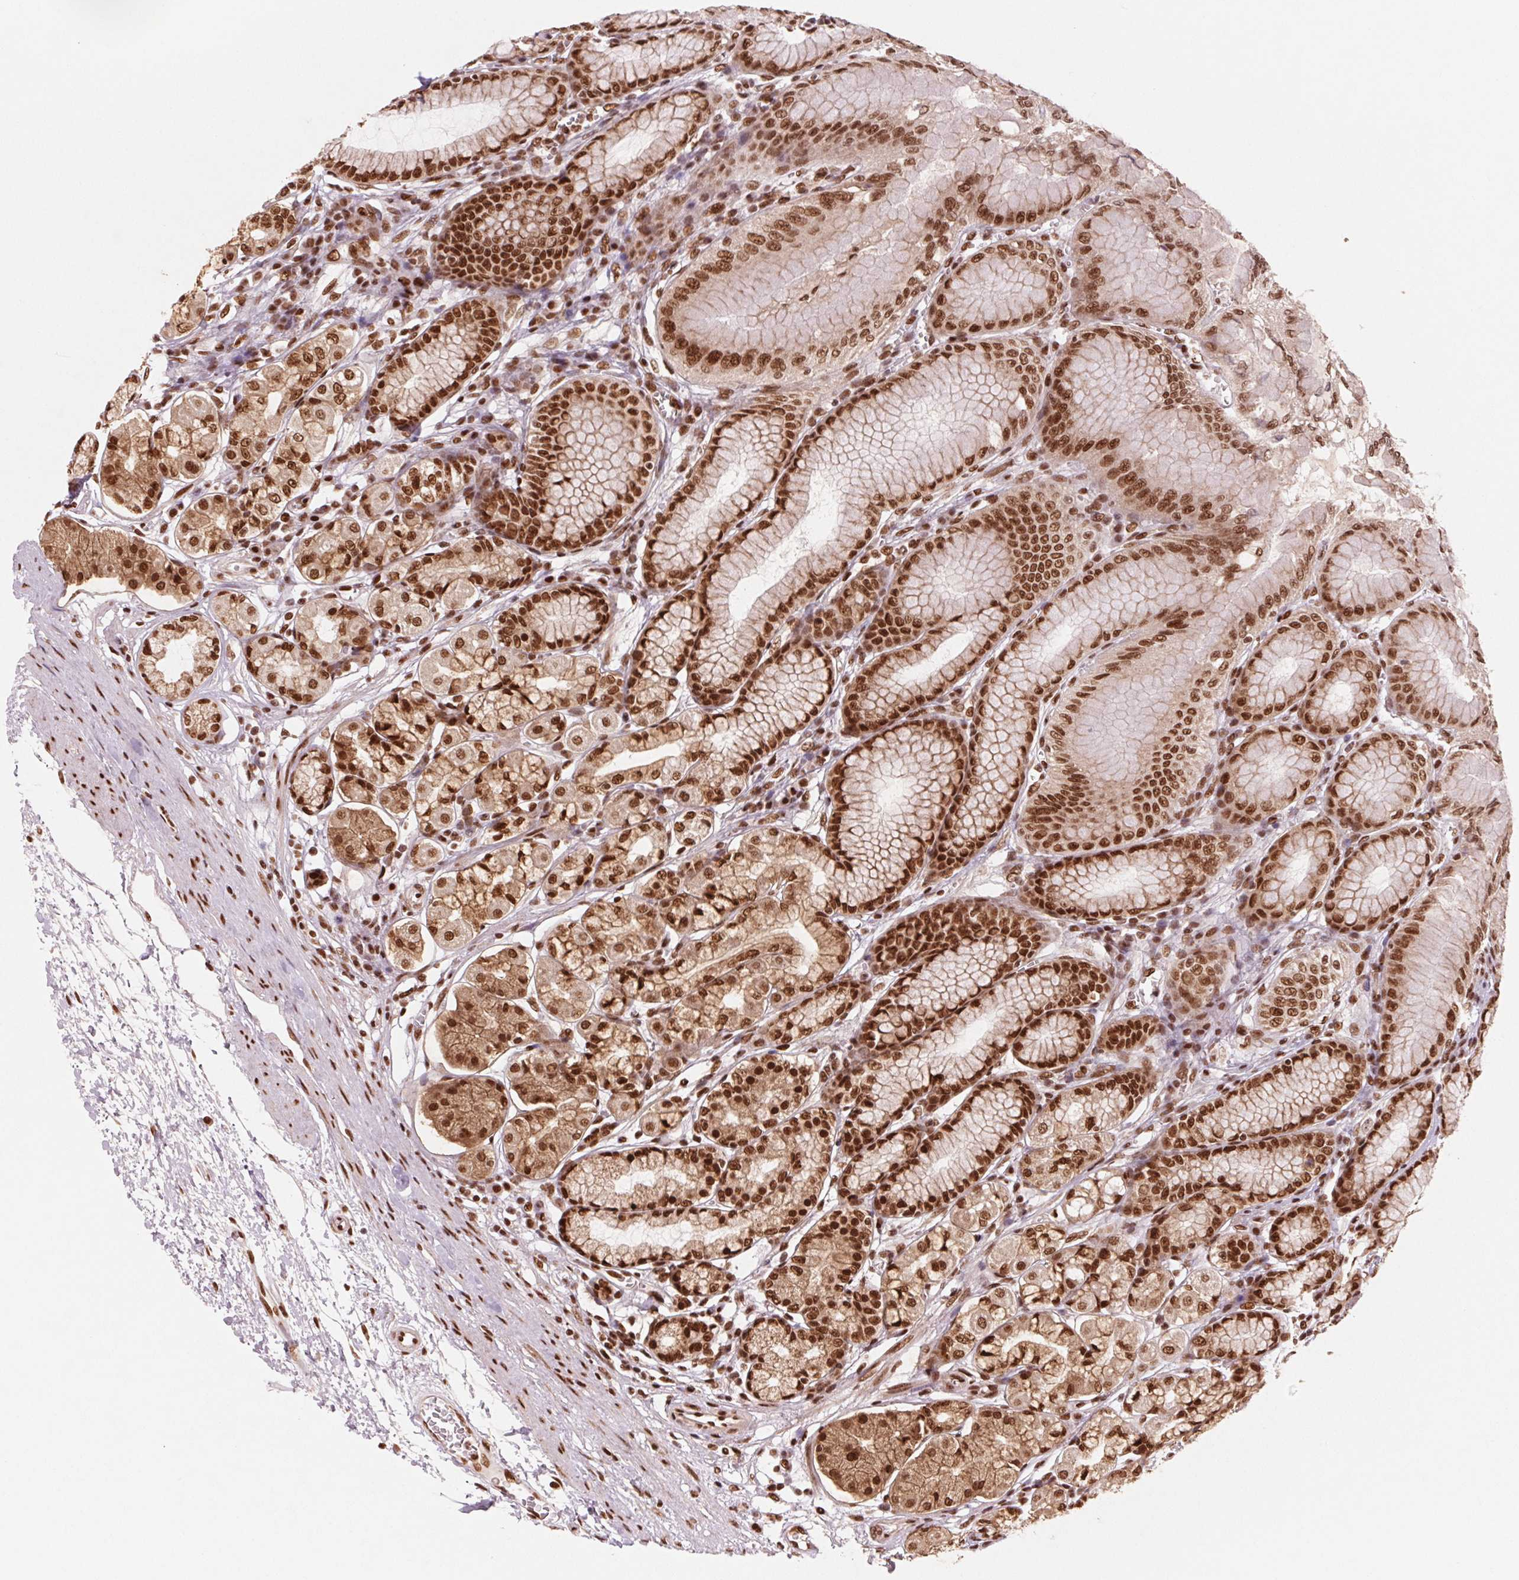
{"staining": {"intensity": "strong", "quantity": ">75%", "location": "nuclear"}, "tissue": "stomach", "cell_type": "Glandular cells", "image_type": "normal", "snomed": [{"axis": "morphology", "description": "Normal tissue, NOS"}, {"axis": "topography", "description": "Stomach"}, {"axis": "topography", "description": "Stomach, lower"}], "caption": "High-power microscopy captured an immunohistochemistry (IHC) photomicrograph of unremarkable stomach, revealing strong nuclear positivity in approximately >75% of glandular cells.", "gene": "TTLL9", "patient": {"sex": "male", "age": 76}}